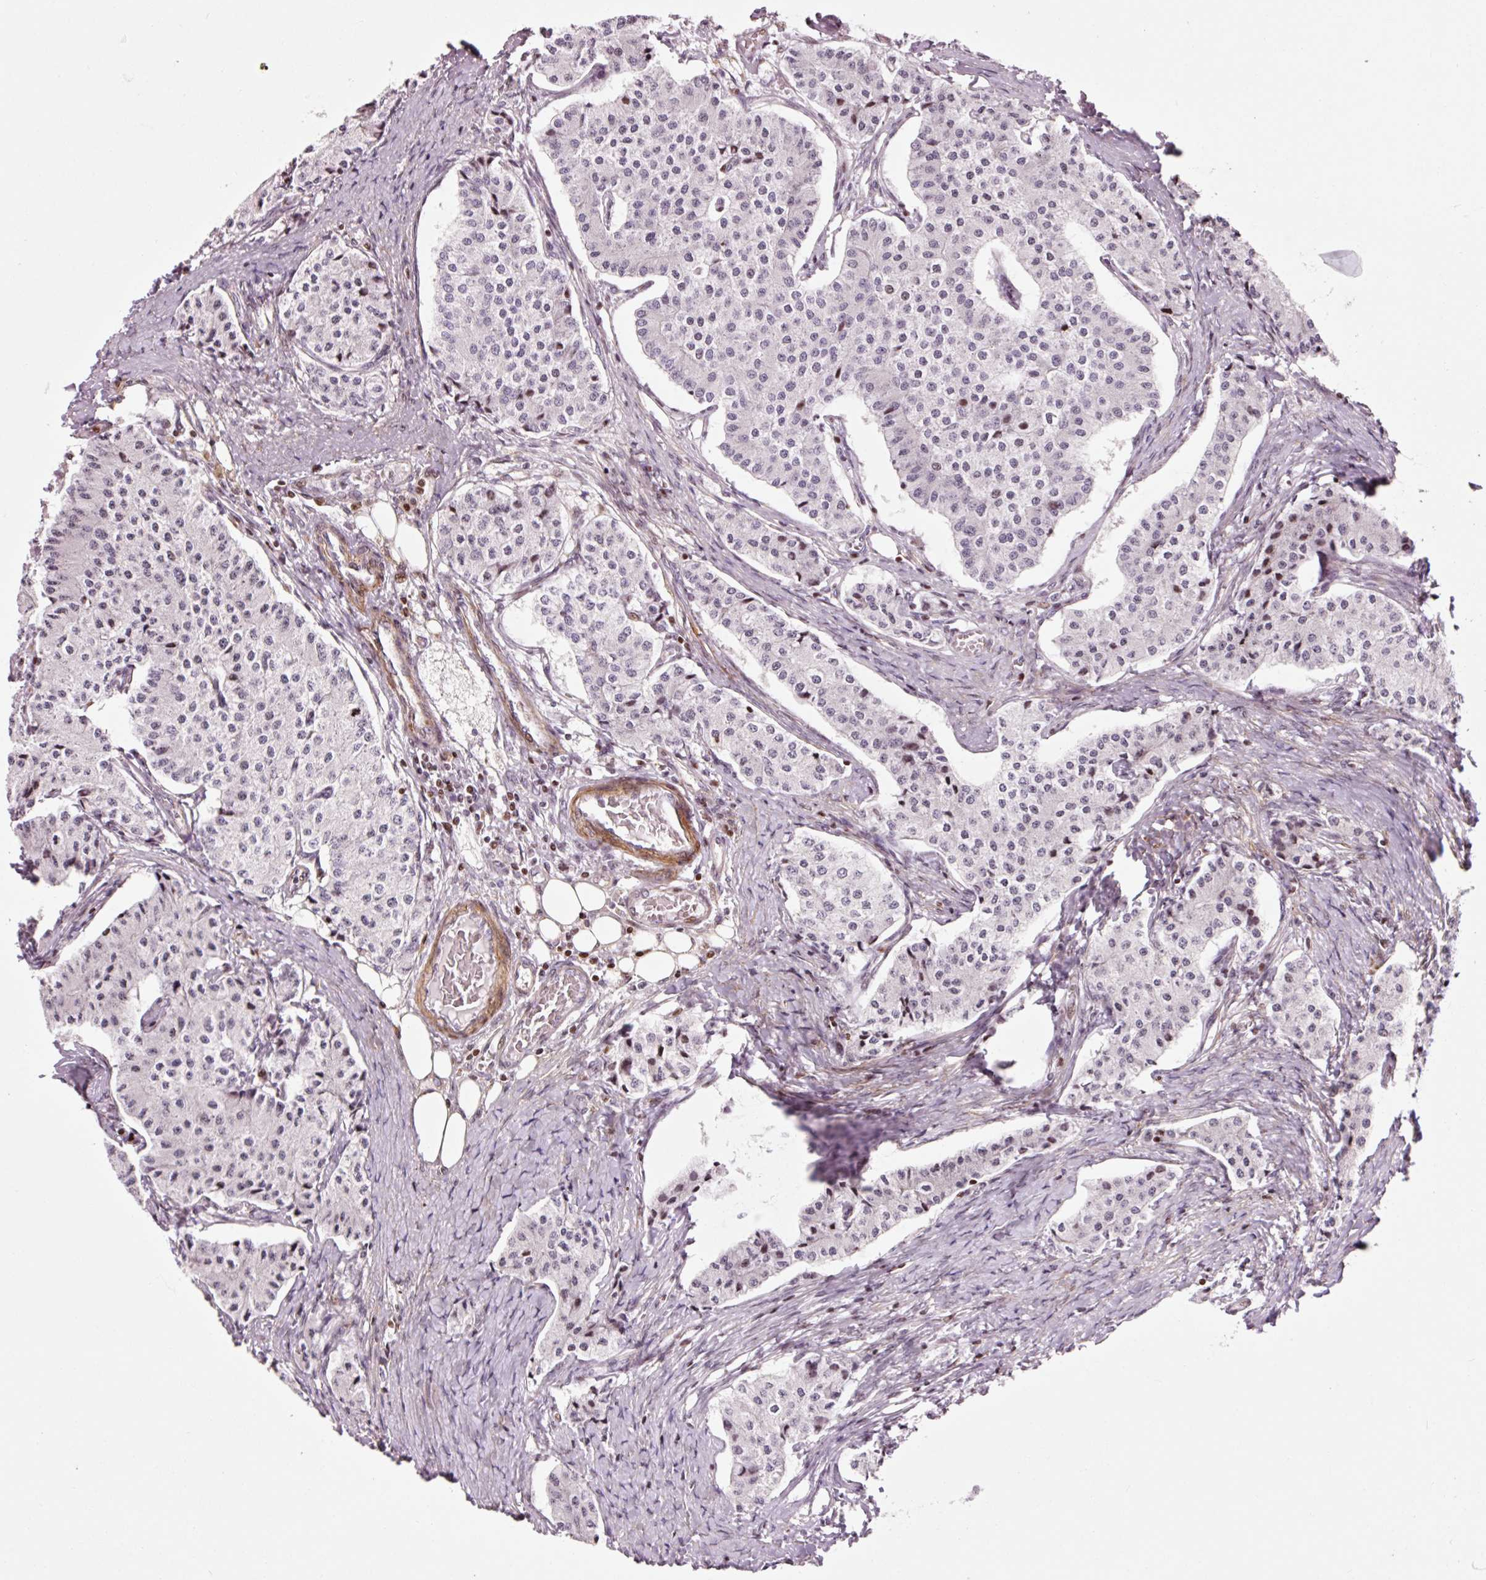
{"staining": {"intensity": "weak", "quantity": "<25%", "location": "nuclear"}, "tissue": "carcinoid", "cell_type": "Tumor cells", "image_type": "cancer", "snomed": [{"axis": "morphology", "description": "Carcinoid, malignant, NOS"}, {"axis": "topography", "description": "Colon"}], "caption": "Immunohistochemistry image of human carcinoid stained for a protein (brown), which displays no expression in tumor cells.", "gene": "ANKRD20A1", "patient": {"sex": "female", "age": 52}}